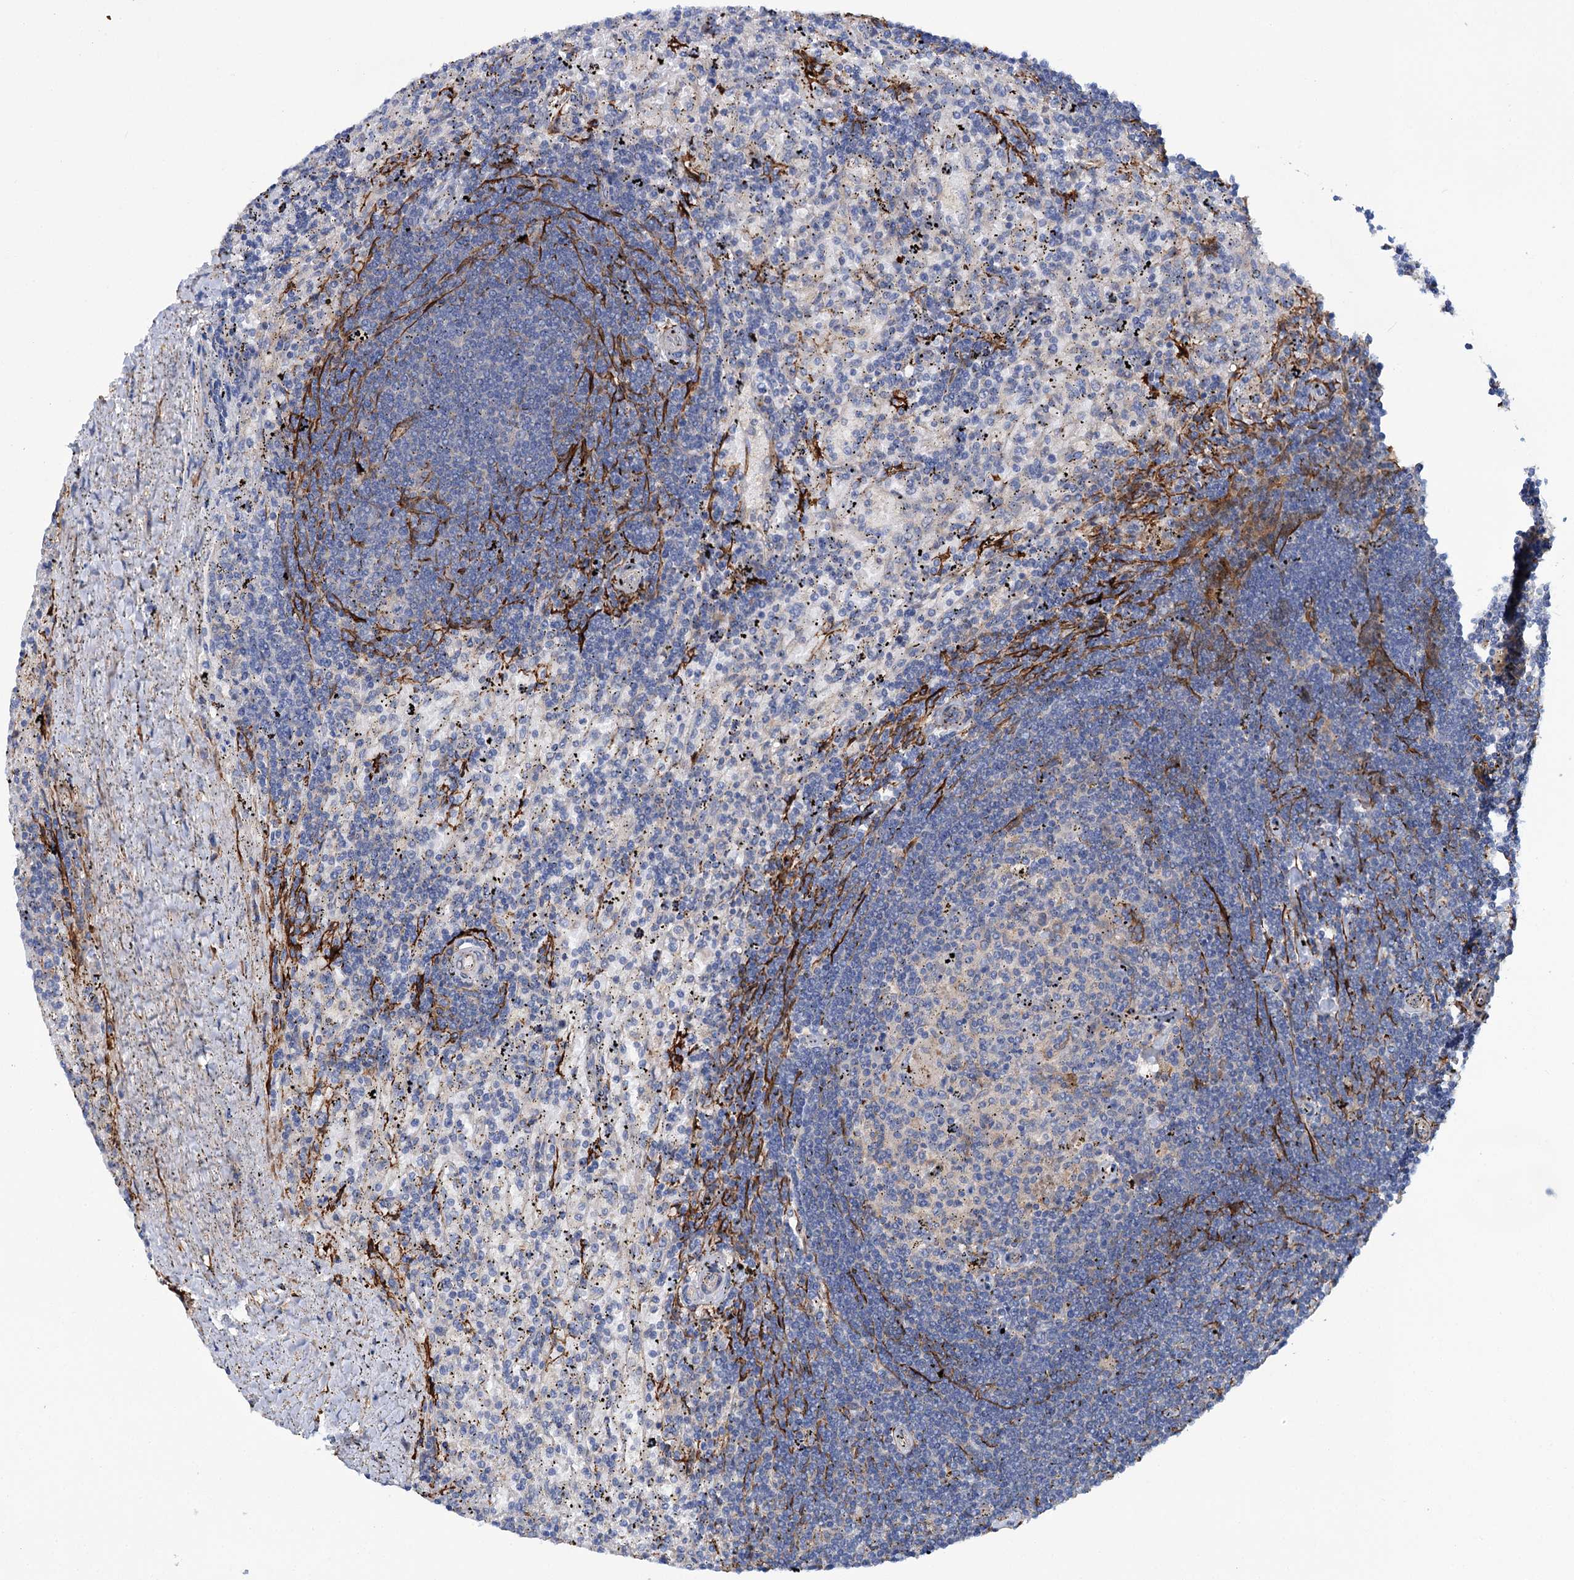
{"staining": {"intensity": "negative", "quantity": "none", "location": "none"}, "tissue": "lymphoma", "cell_type": "Tumor cells", "image_type": "cancer", "snomed": [{"axis": "morphology", "description": "Malignant lymphoma, non-Hodgkin's type, Low grade"}, {"axis": "topography", "description": "Spleen"}], "caption": "IHC of malignant lymphoma, non-Hodgkin's type (low-grade) exhibits no staining in tumor cells.", "gene": "TRIM55", "patient": {"sex": "male", "age": 76}}